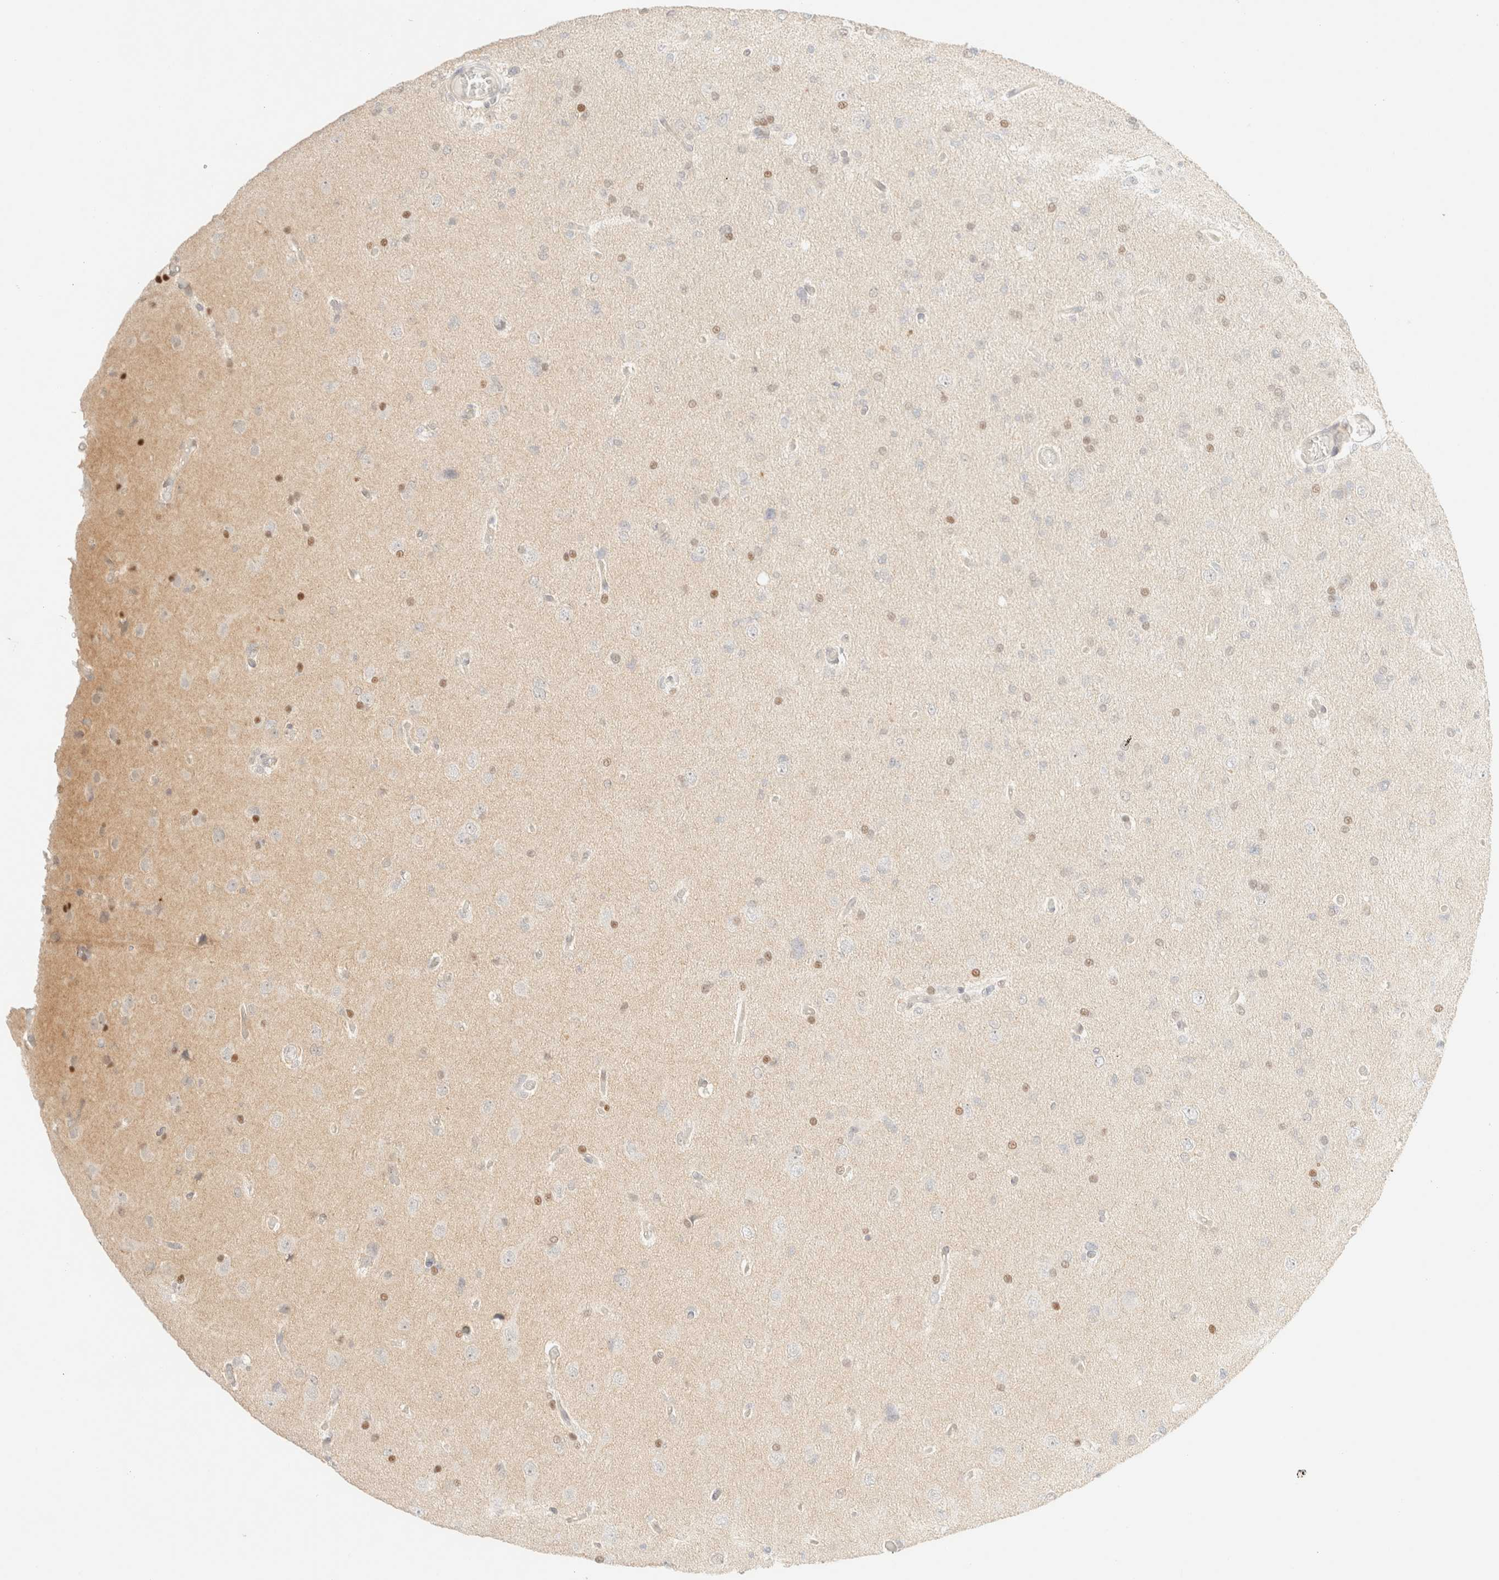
{"staining": {"intensity": "weak", "quantity": "<25%", "location": "nuclear"}, "tissue": "glioma", "cell_type": "Tumor cells", "image_type": "cancer", "snomed": [{"axis": "morphology", "description": "Glioma, malignant, High grade"}, {"axis": "topography", "description": "Cerebral cortex"}], "caption": "Immunohistochemical staining of malignant glioma (high-grade) displays no significant expression in tumor cells. Brightfield microscopy of immunohistochemistry (IHC) stained with DAB (brown) and hematoxylin (blue), captured at high magnification.", "gene": "TSR1", "patient": {"sex": "female", "age": 36}}